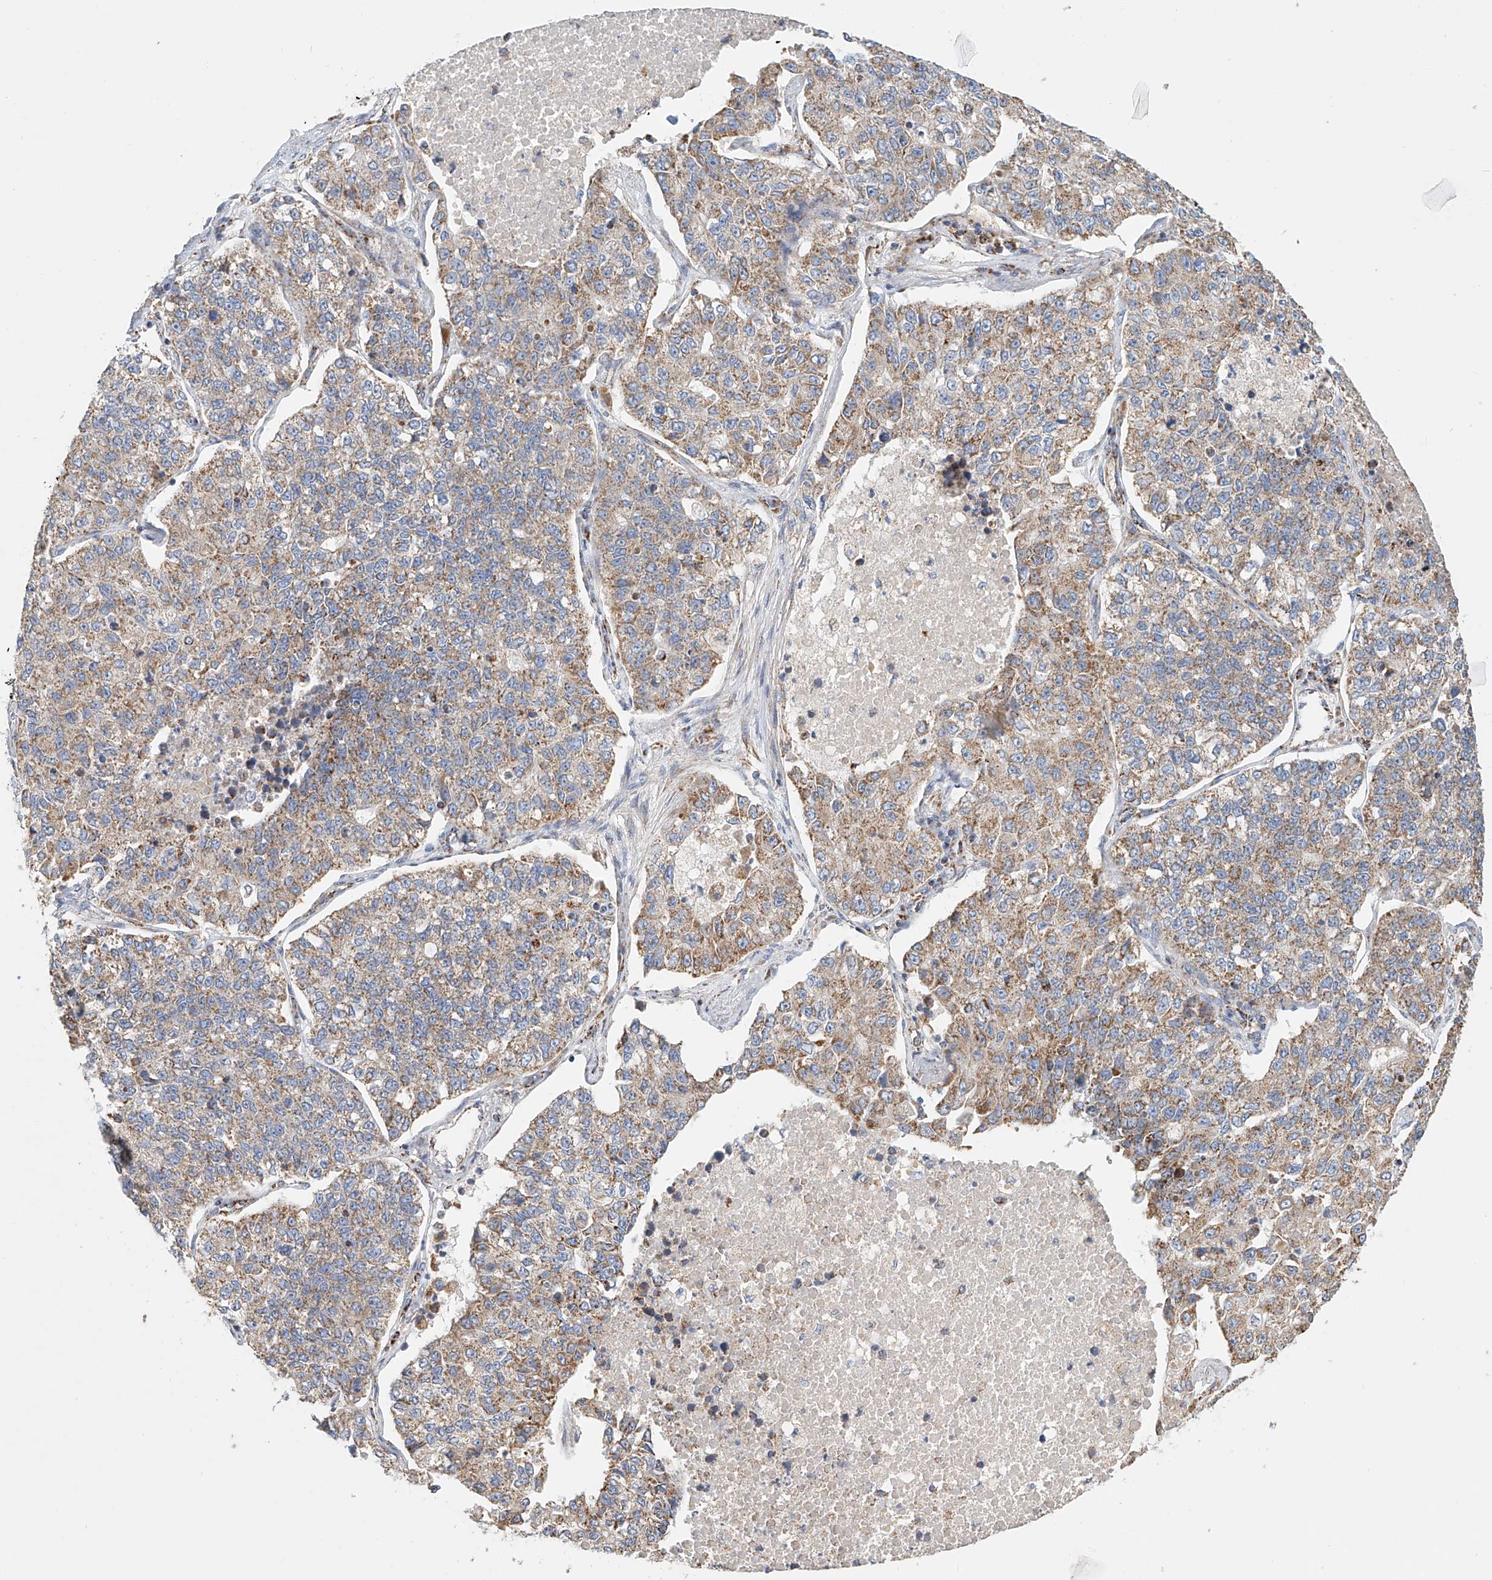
{"staining": {"intensity": "weak", "quantity": ">75%", "location": "cytoplasmic/membranous"}, "tissue": "lung cancer", "cell_type": "Tumor cells", "image_type": "cancer", "snomed": [{"axis": "morphology", "description": "Adenocarcinoma, NOS"}, {"axis": "topography", "description": "Lung"}], "caption": "Tumor cells demonstrate weak cytoplasmic/membranous expression in about >75% of cells in lung cancer (adenocarcinoma).", "gene": "MCL1", "patient": {"sex": "male", "age": 49}}